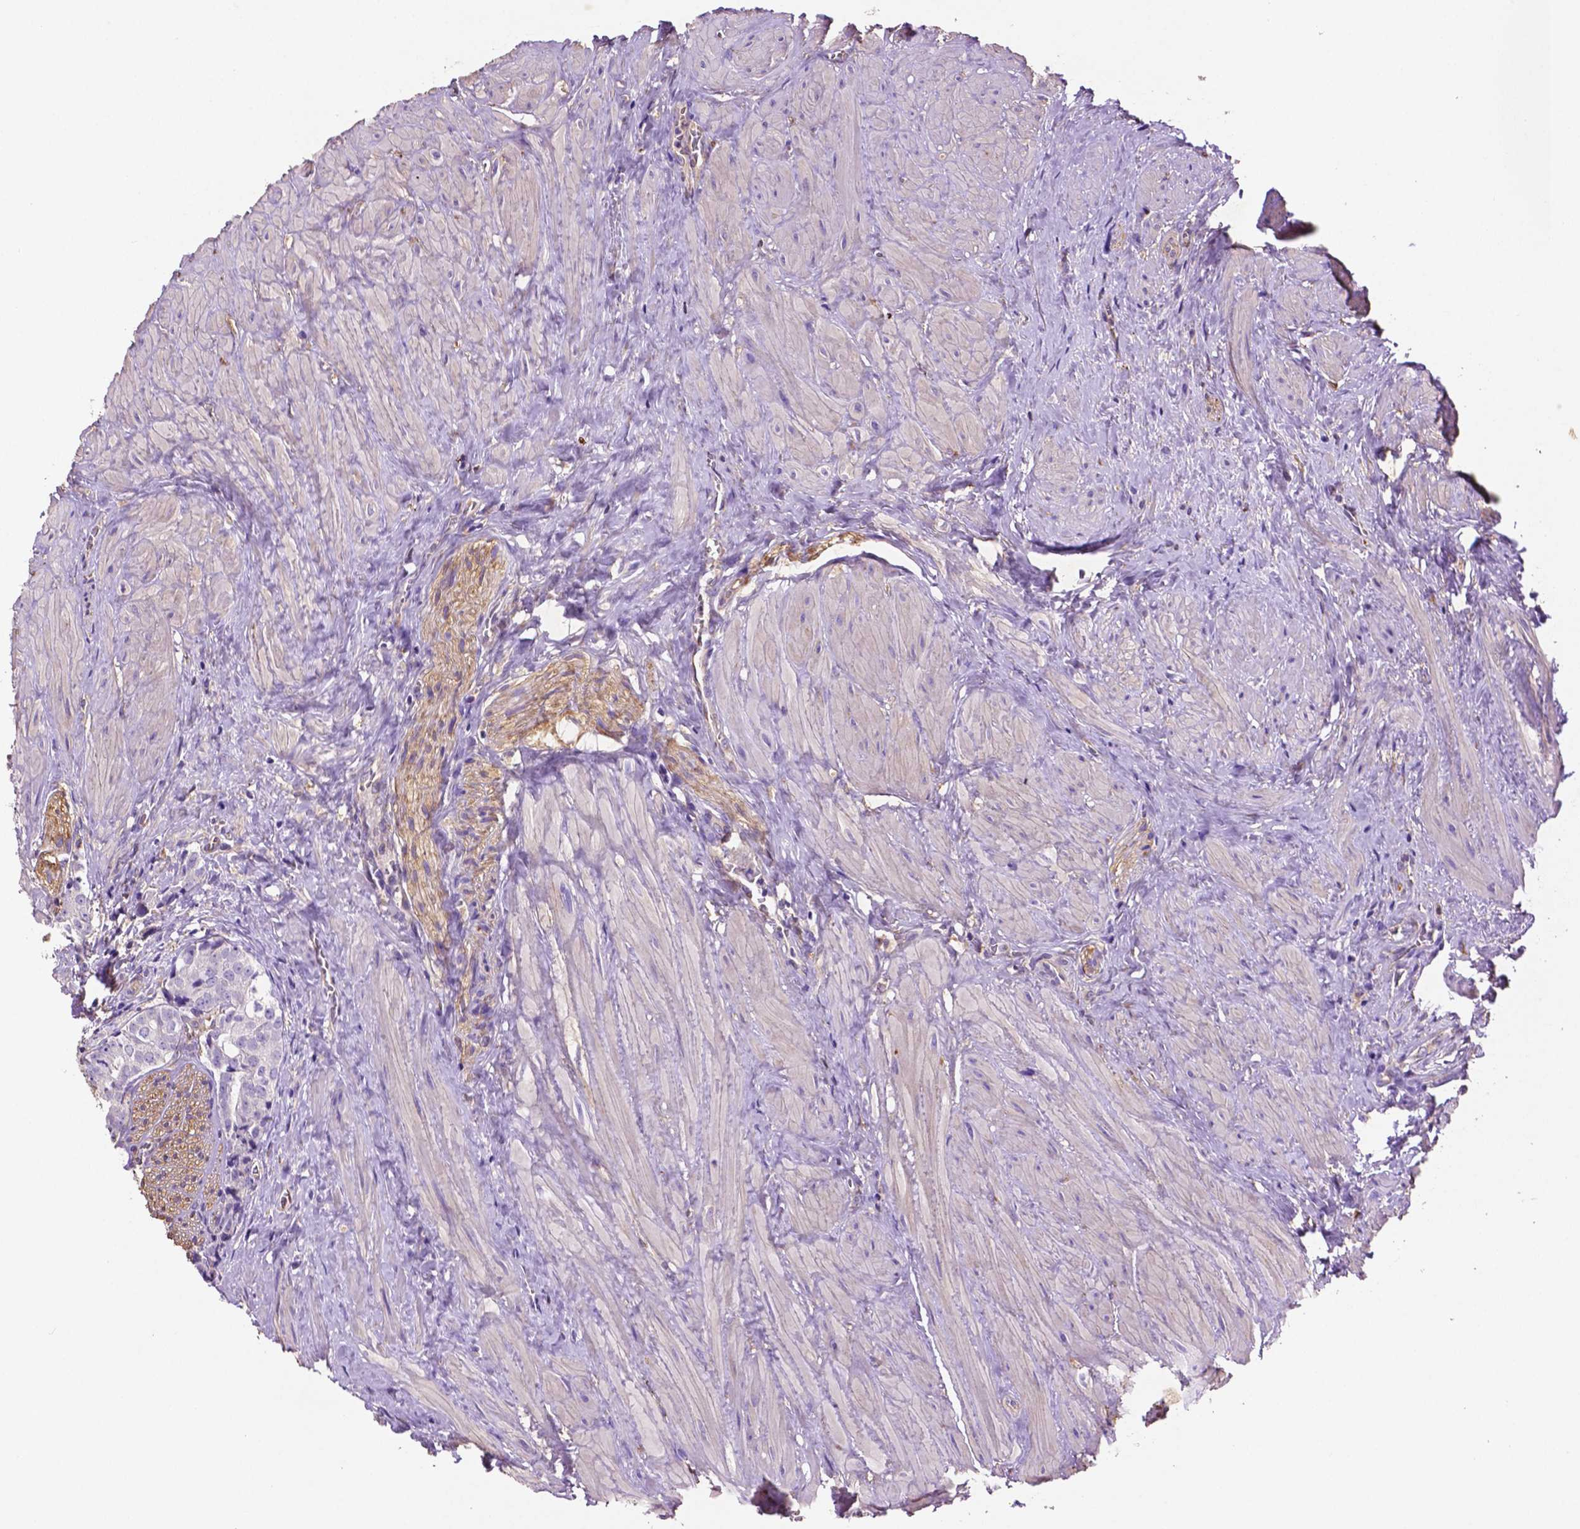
{"staining": {"intensity": "negative", "quantity": "none", "location": "none"}, "tissue": "prostate cancer", "cell_type": "Tumor cells", "image_type": "cancer", "snomed": [{"axis": "morphology", "description": "Adenocarcinoma, NOS"}, {"axis": "topography", "description": "Prostate and seminal vesicle, NOS"}], "caption": "The histopathology image demonstrates no staining of tumor cells in prostate cancer. The staining is performed using DAB (3,3'-diaminobenzidine) brown chromogen with nuclei counter-stained in using hematoxylin.", "gene": "GDPD5", "patient": {"sex": "male", "age": 63}}